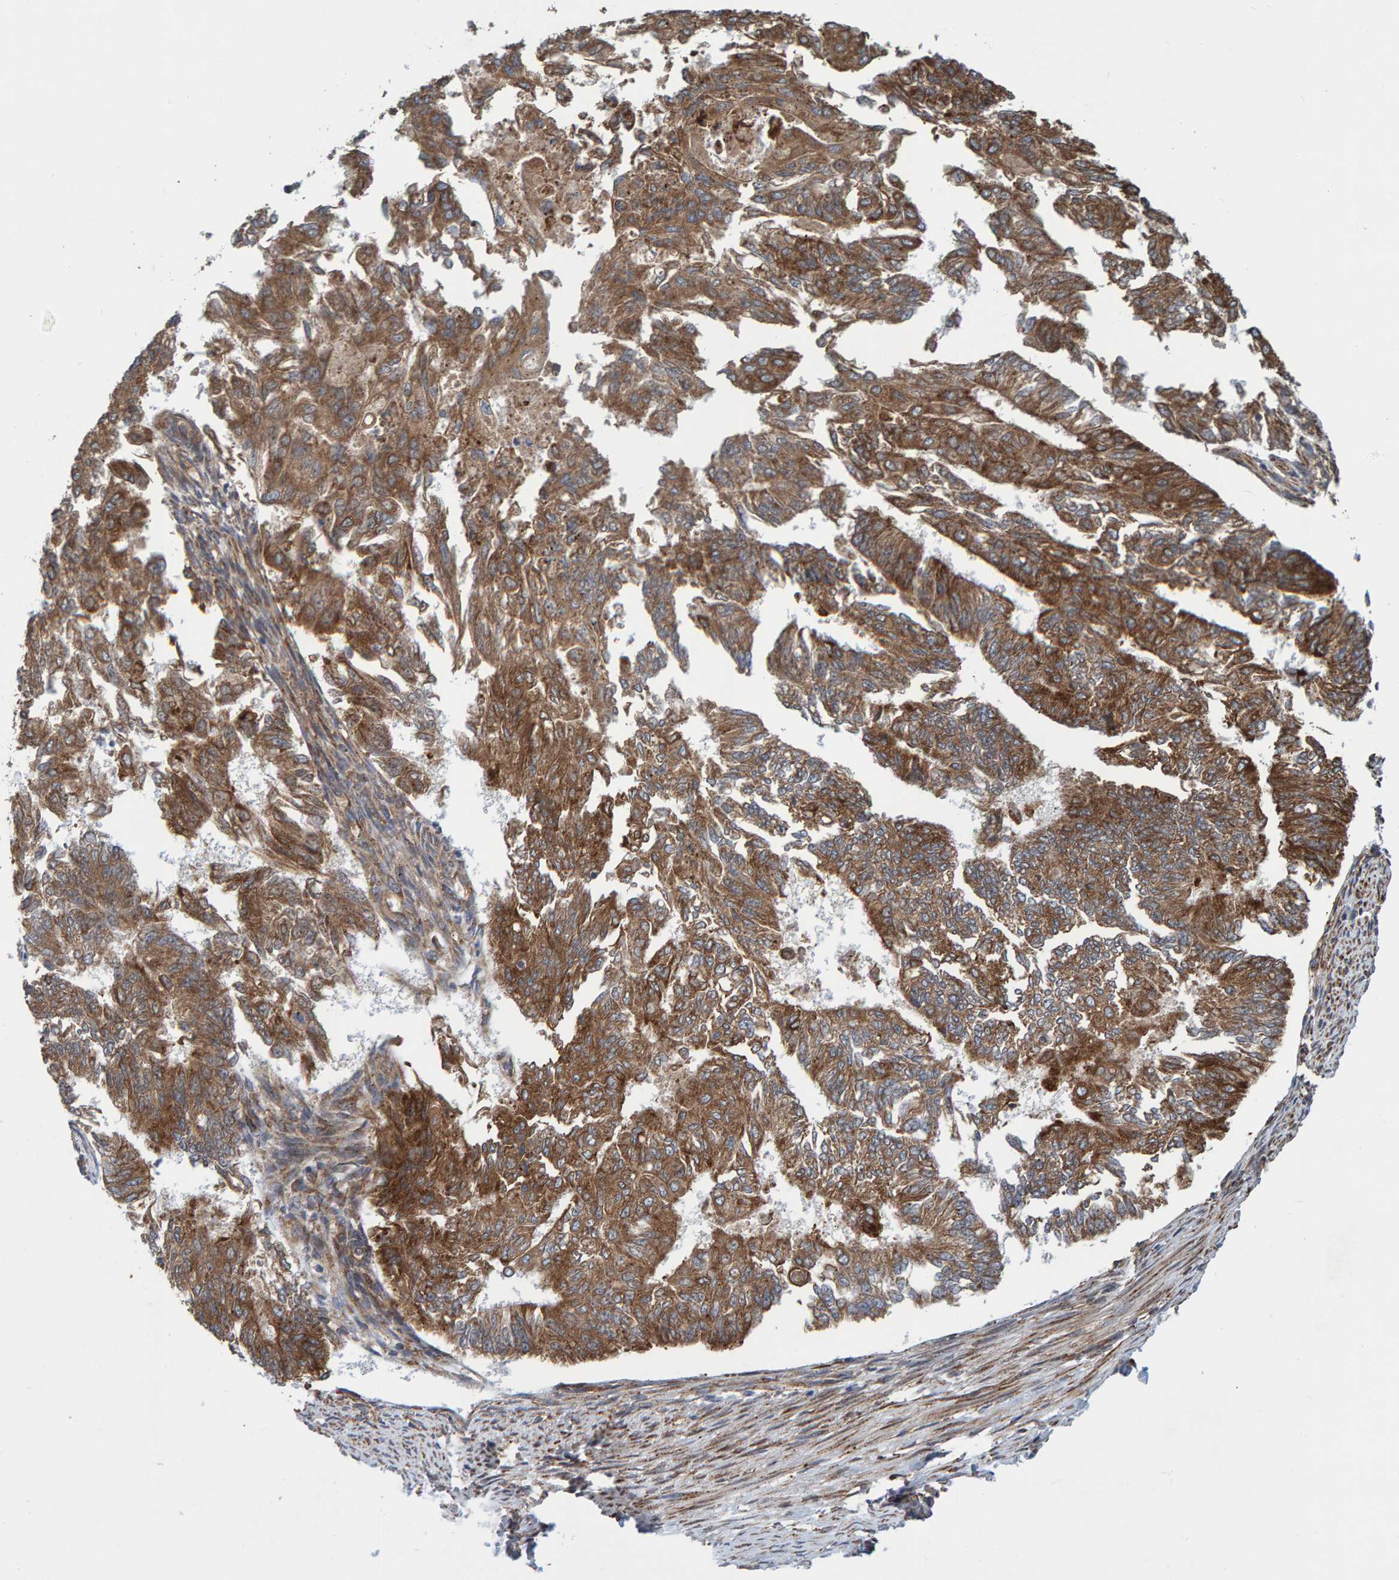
{"staining": {"intensity": "moderate", "quantity": ">75%", "location": "cytoplasmic/membranous"}, "tissue": "endometrial cancer", "cell_type": "Tumor cells", "image_type": "cancer", "snomed": [{"axis": "morphology", "description": "Adenocarcinoma, NOS"}, {"axis": "topography", "description": "Endometrium"}], "caption": "IHC (DAB (3,3'-diaminobenzidine)) staining of endometrial cancer (adenocarcinoma) demonstrates moderate cytoplasmic/membranous protein positivity in approximately >75% of tumor cells.", "gene": "KIAA0753", "patient": {"sex": "female", "age": 32}}